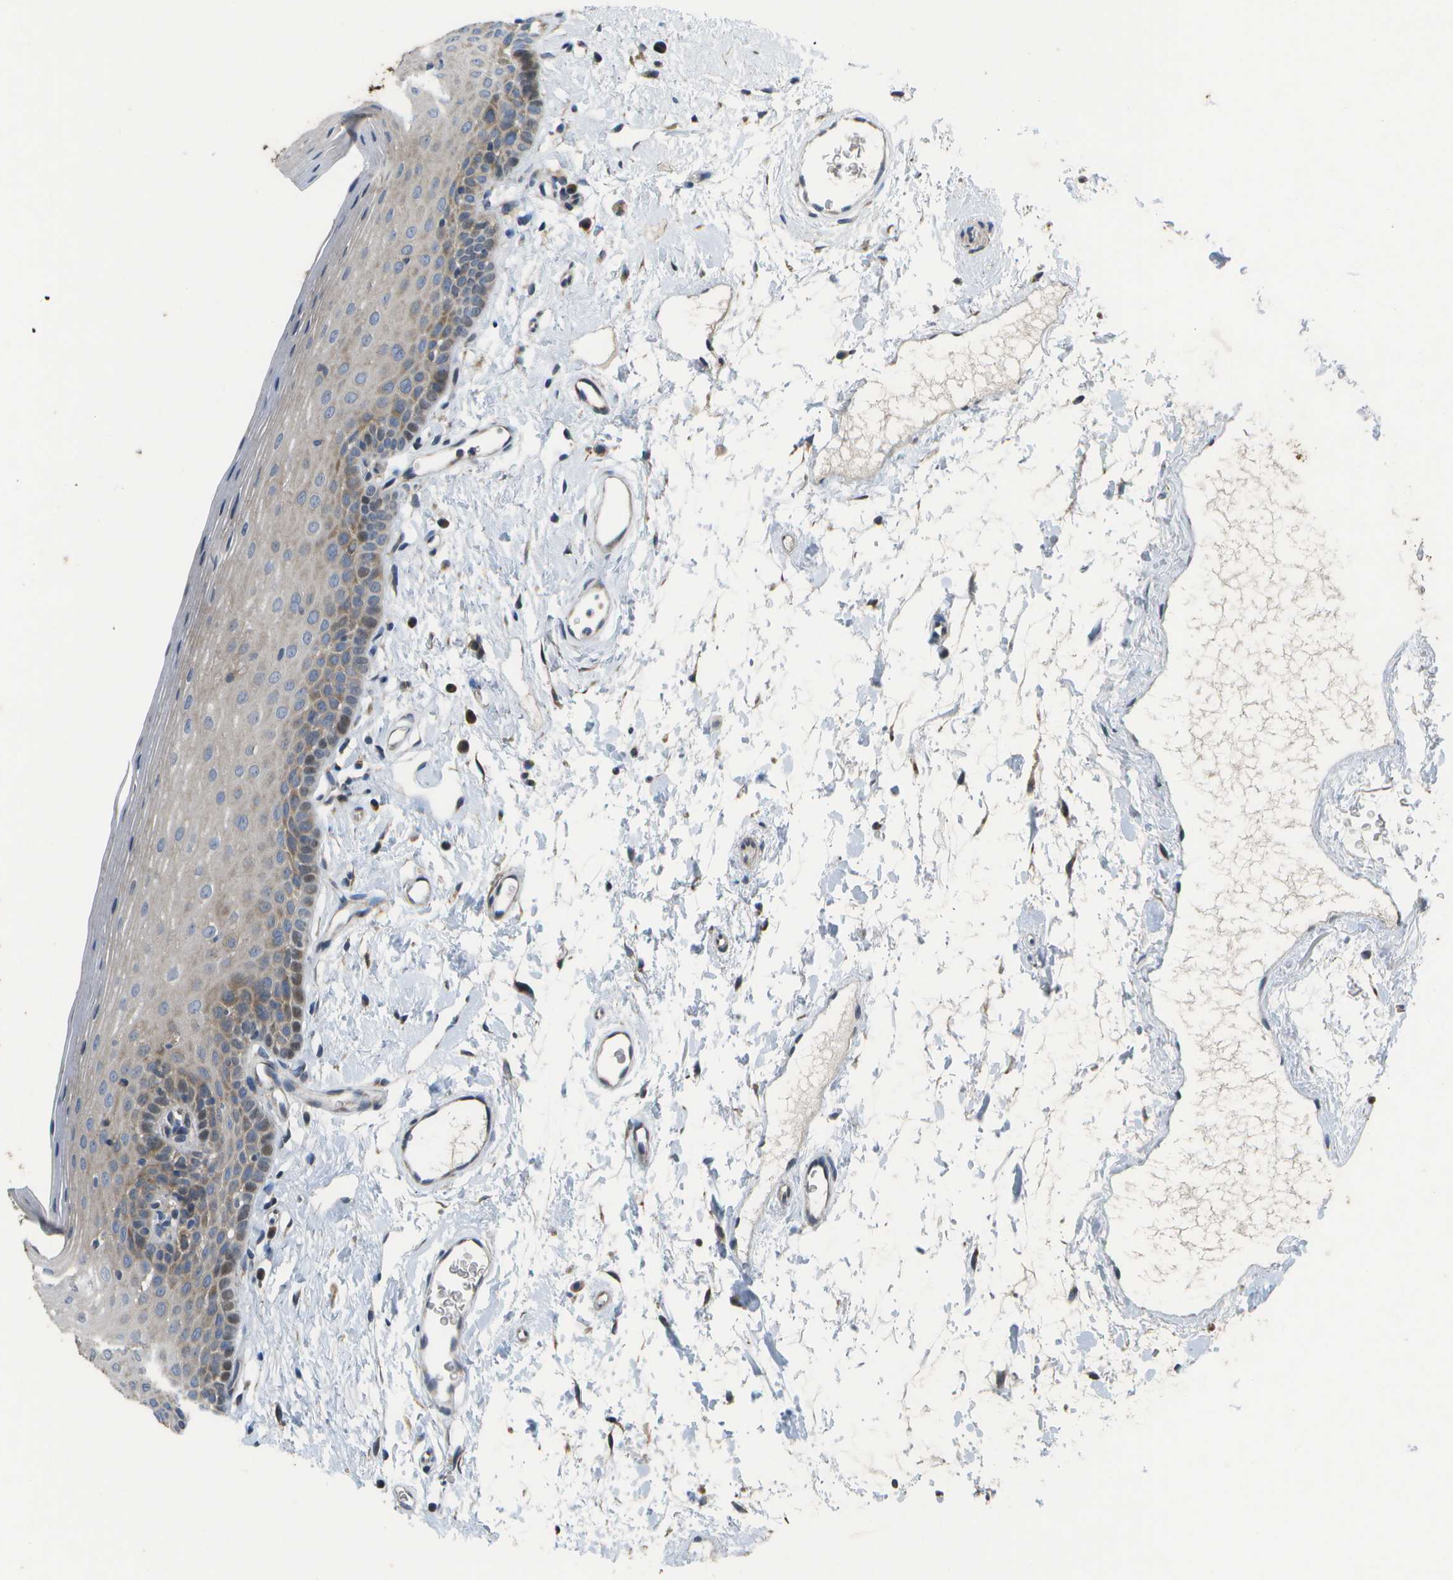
{"staining": {"intensity": "moderate", "quantity": ">75%", "location": "cytoplasmic/membranous"}, "tissue": "oral mucosa", "cell_type": "Squamous epithelial cells", "image_type": "normal", "snomed": [{"axis": "morphology", "description": "Normal tissue, NOS"}, {"axis": "topography", "description": "Oral tissue"}], "caption": "Immunohistochemistry staining of unremarkable oral mucosa, which reveals medium levels of moderate cytoplasmic/membranous expression in about >75% of squamous epithelial cells indicating moderate cytoplasmic/membranous protein positivity. The staining was performed using DAB (3,3'-diaminobenzidine) (brown) for protein detection and nuclei were counterstained in hematoxylin (blue).", "gene": "HADHA", "patient": {"sex": "male", "age": 66}}